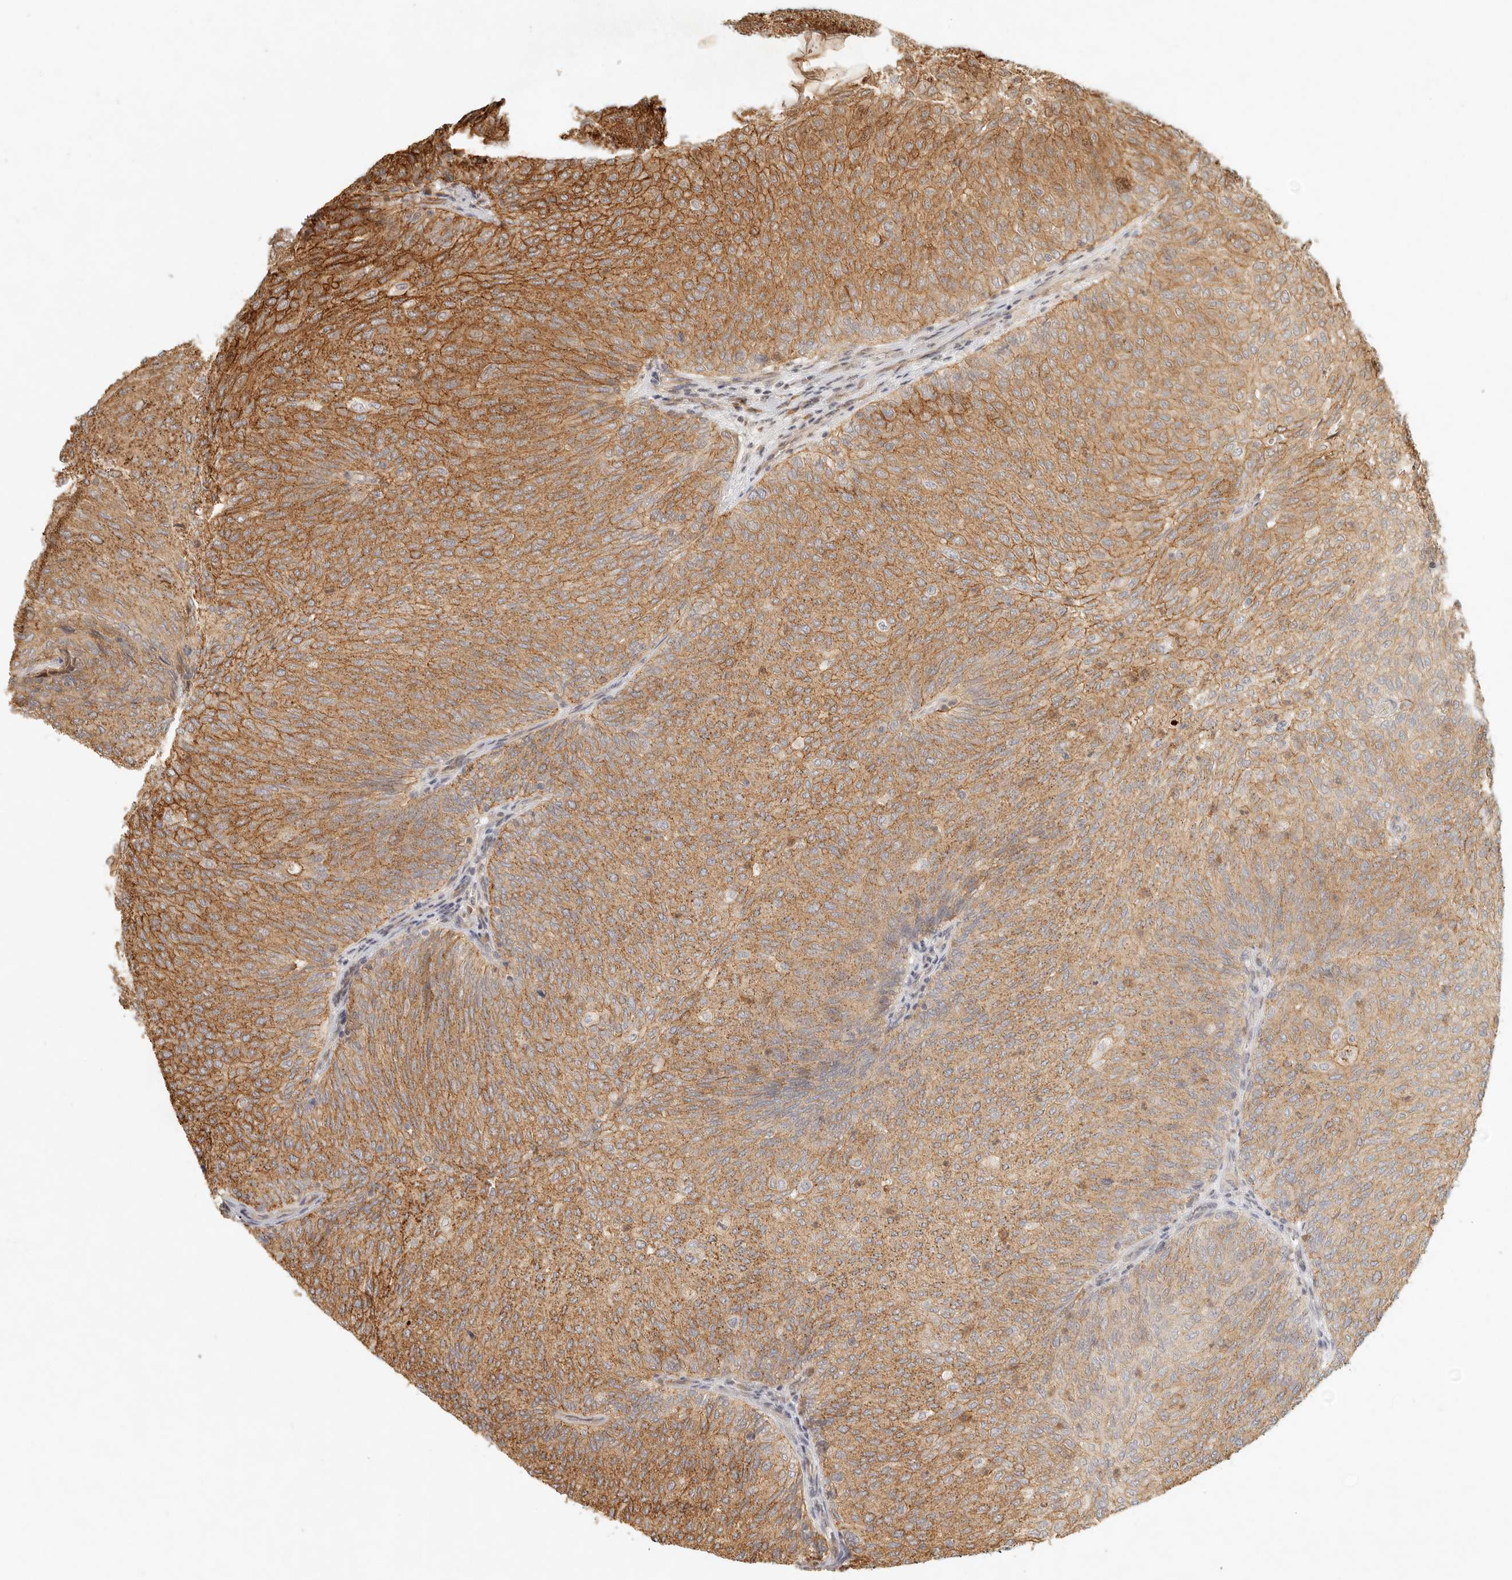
{"staining": {"intensity": "moderate", "quantity": ">75%", "location": "cytoplasmic/membranous"}, "tissue": "urothelial cancer", "cell_type": "Tumor cells", "image_type": "cancer", "snomed": [{"axis": "morphology", "description": "Urothelial carcinoma, Low grade"}, {"axis": "topography", "description": "Urinary bladder"}], "caption": "An IHC image of neoplastic tissue is shown. Protein staining in brown shows moderate cytoplasmic/membranous positivity in urothelial cancer within tumor cells. Nuclei are stained in blue.", "gene": "KLHL38", "patient": {"sex": "female", "age": 79}}